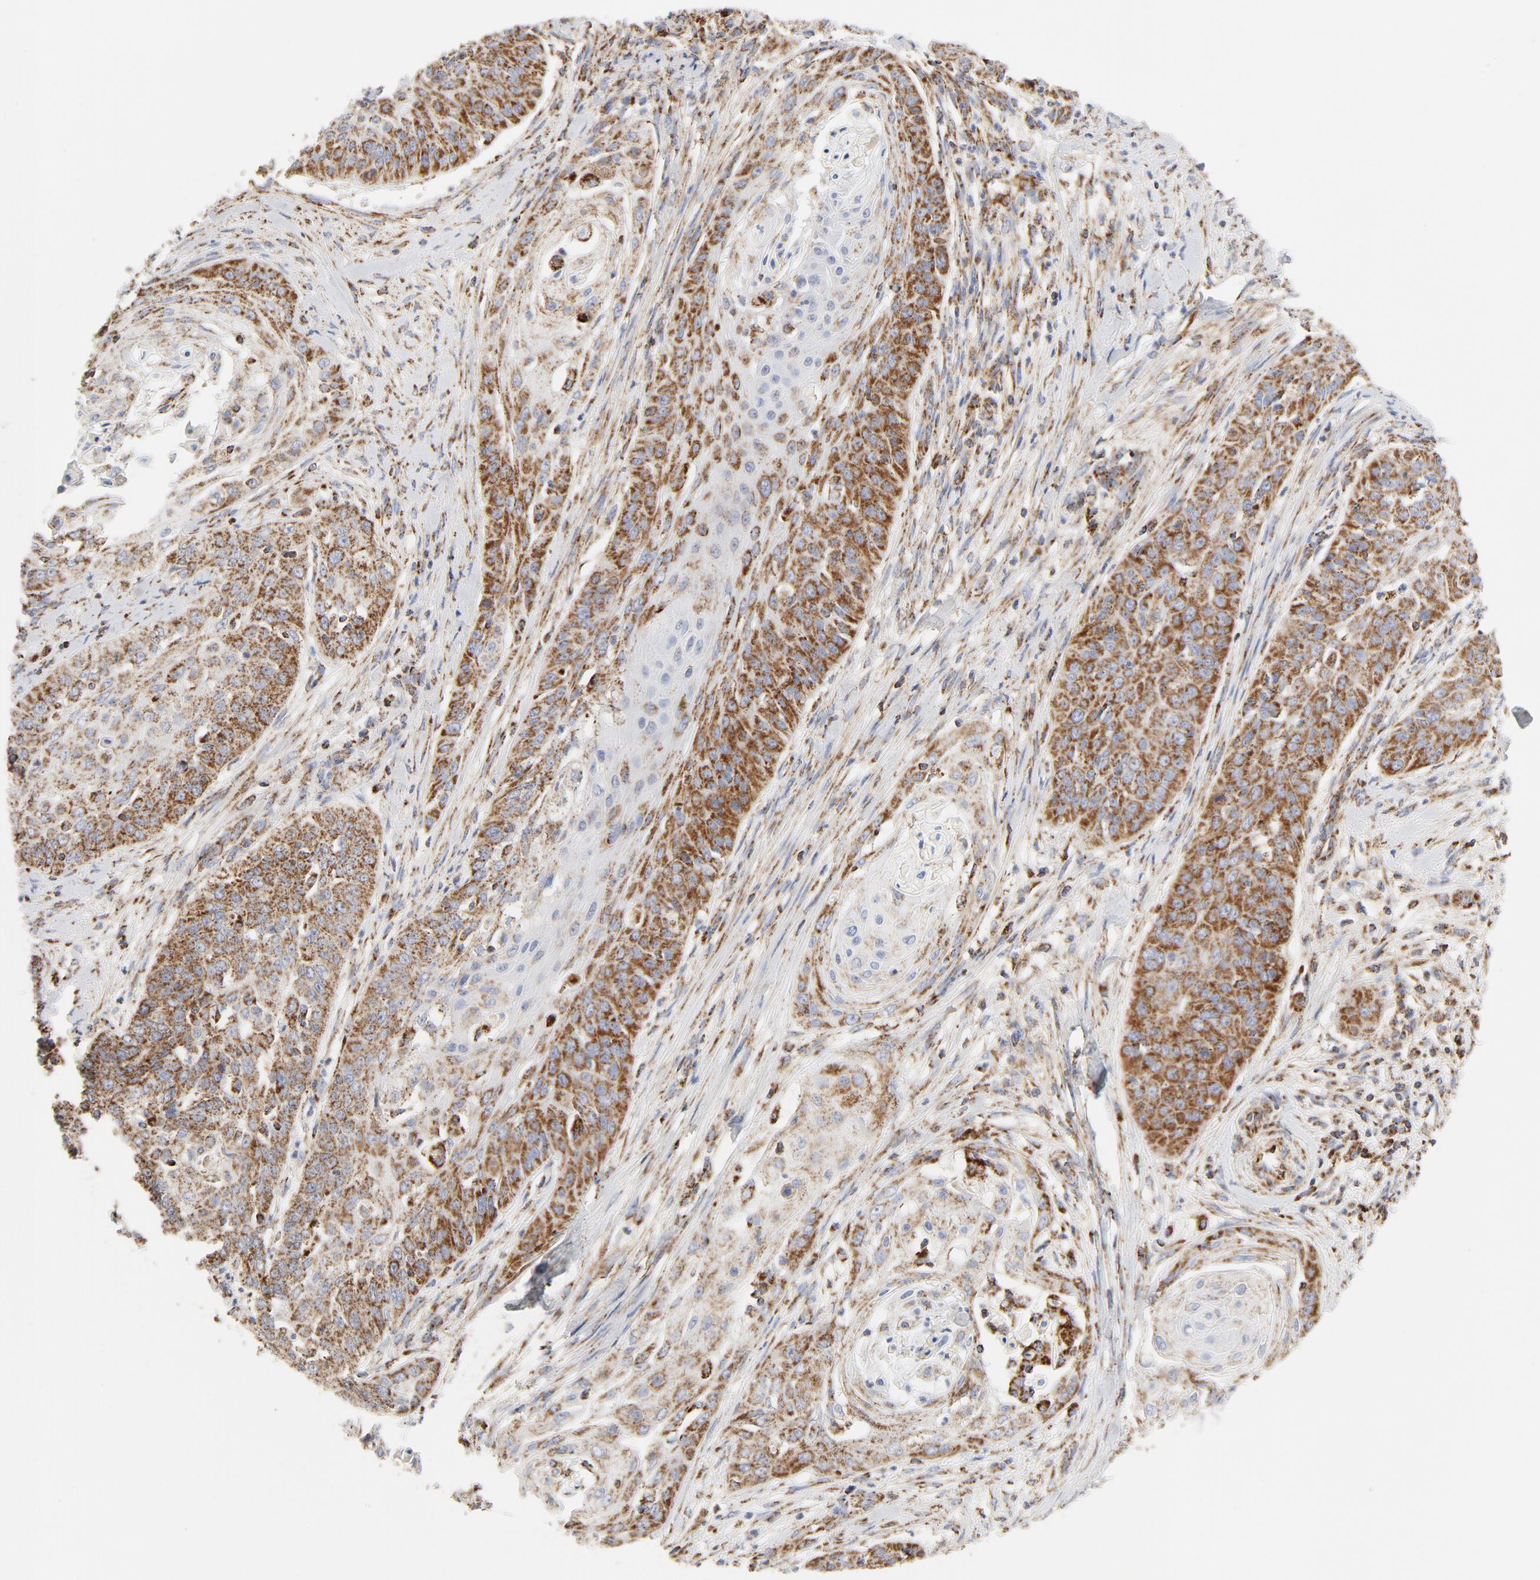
{"staining": {"intensity": "strong", "quantity": ">75%", "location": "cytoplasmic/membranous"}, "tissue": "cervical cancer", "cell_type": "Tumor cells", "image_type": "cancer", "snomed": [{"axis": "morphology", "description": "Squamous cell carcinoma, NOS"}, {"axis": "topography", "description": "Cervix"}], "caption": "Immunohistochemical staining of cervical squamous cell carcinoma displays high levels of strong cytoplasmic/membranous positivity in approximately >75% of tumor cells.", "gene": "PCNX4", "patient": {"sex": "female", "age": 64}}